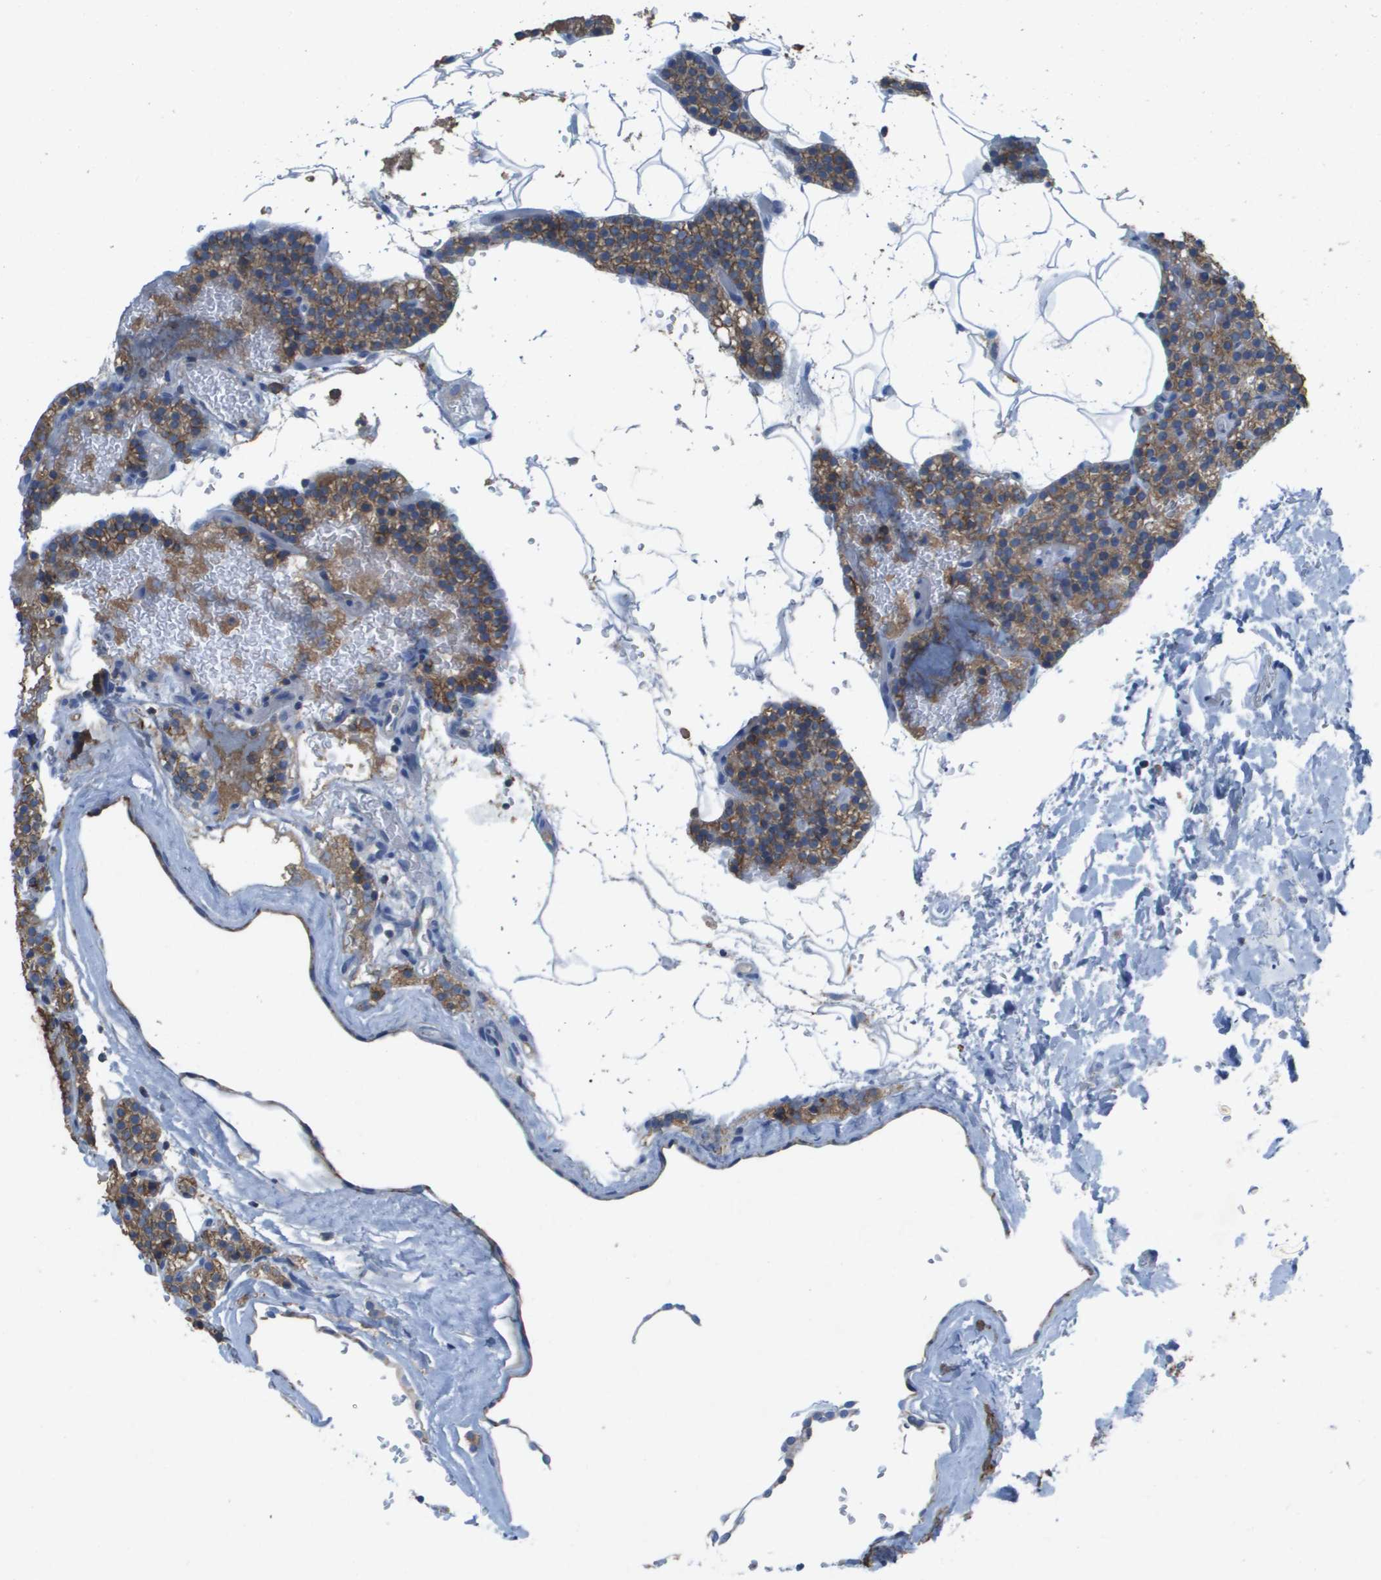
{"staining": {"intensity": "moderate", "quantity": ">75%", "location": "cytoplasmic/membranous"}, "tissue": "parathyroid gland", "cell_type": "Glandular cells", "image_type": "normal", "snomed": [{"axis": "morphology", "description": "Normal tissue, NOS"}, {"axis": "morphology", "description": "Inflammation chronic"}, {"axis": "morphology", "description": "Goiter, colloid"}, {"axis": "topography", "description": "Thyroid gland"}, {"axis": "topography", "description": "Parathyroid gland"}], "caption": "Glandular cells exhibit moderate cytoplasmic/membranous positivity in approximately >75% of cells in unremarkable parathyroid gland. (DAB (3,3'-diaminobenzidine) IHC with brightfield microscopy, high magnification).", "gene": "CLCA4", "patient": {"sex": "male", "age": 65}}